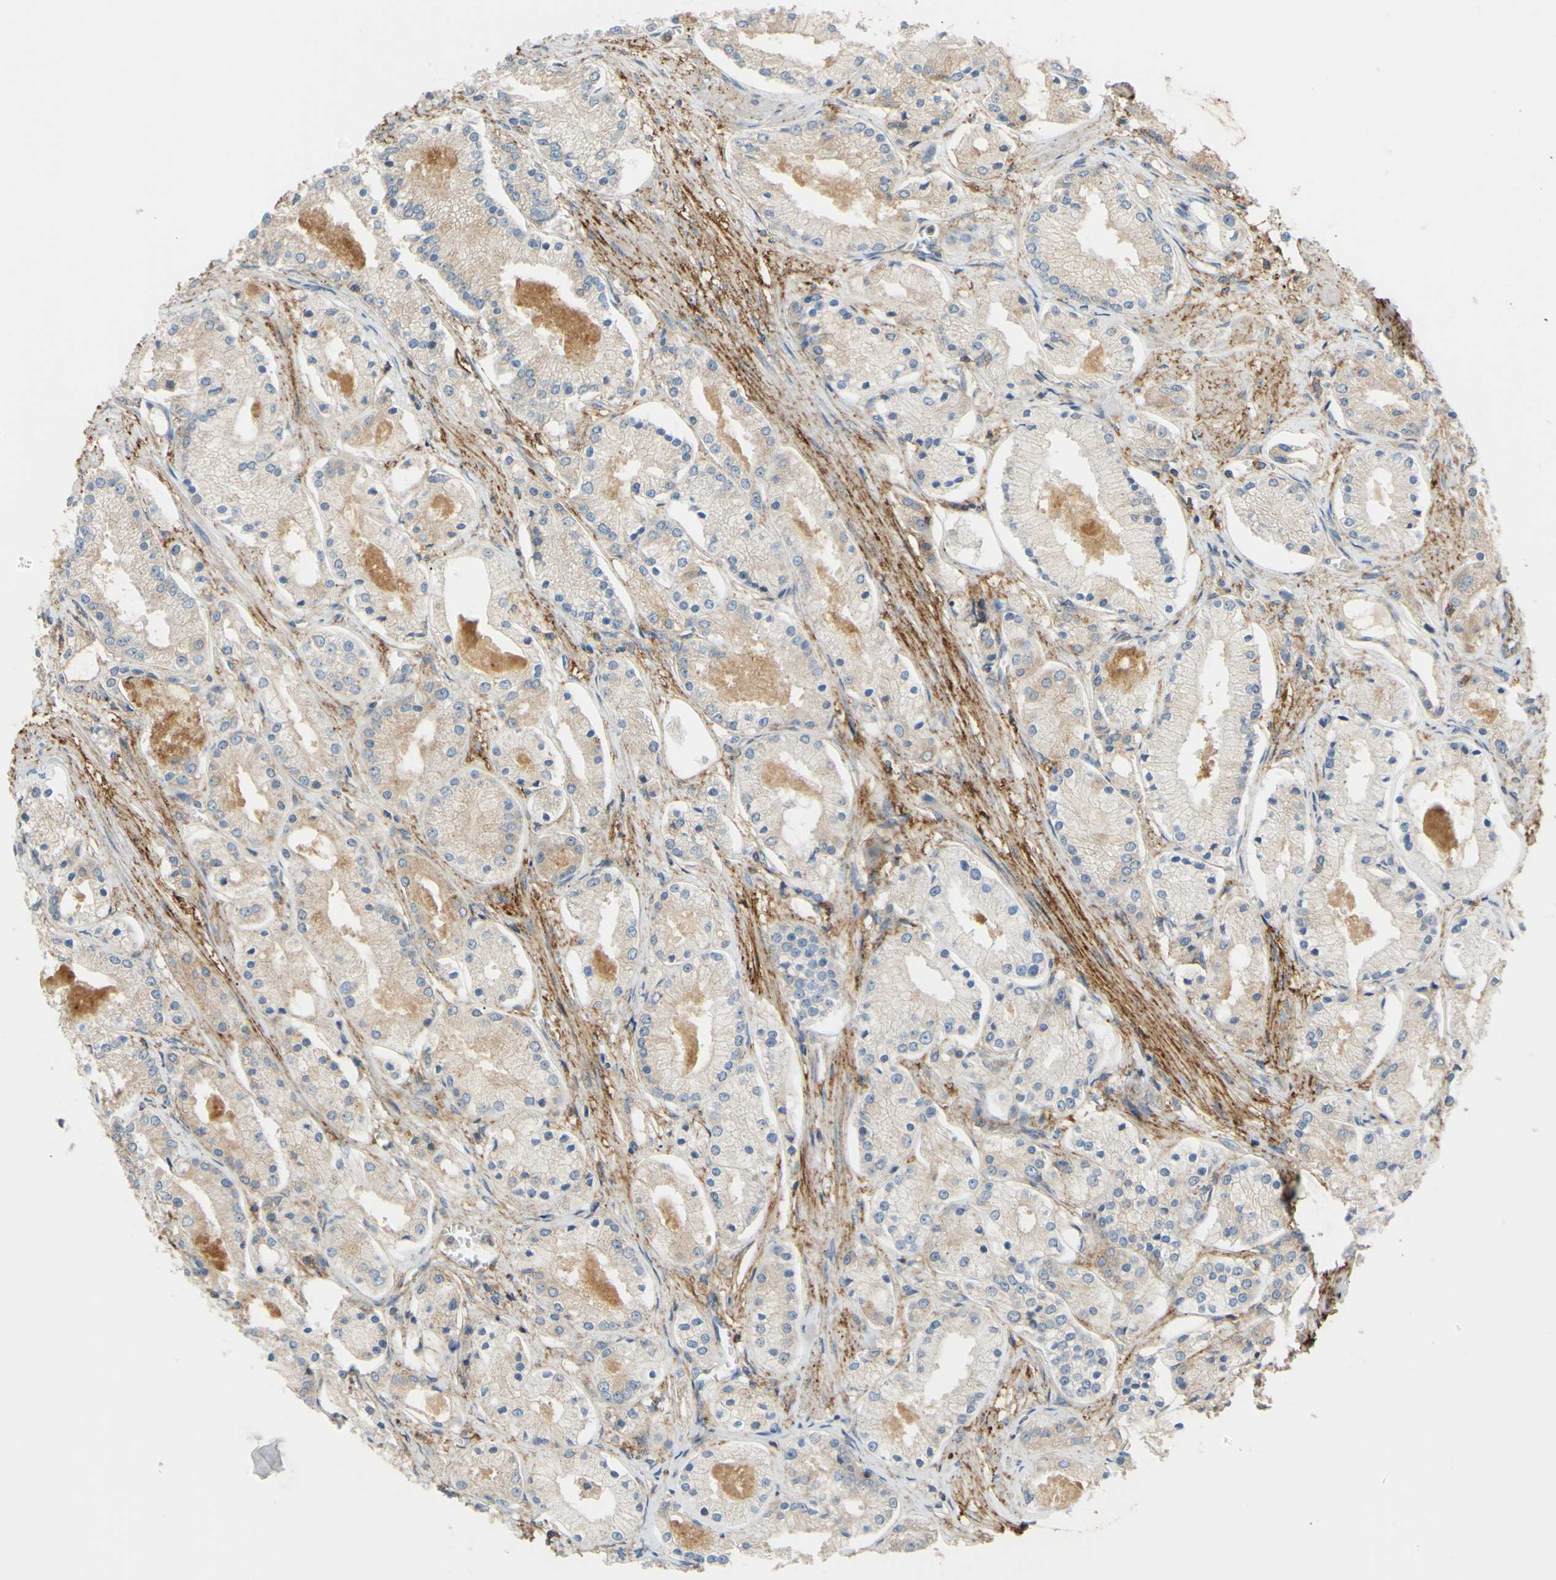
{"staining": {"intensity": "weak", "quantity": "25%-75%", "location": "cytoplasmic/membranous"}, "tissue": "prostate cancer", "cell_type": "Tumor cells", "image_type": "cancer", "snomed": [{"axis": "morphology", "description": "Adenocarcinoma, High grade"}, {"axis": "topography", "description": "Prostate"}], "caption": "Immunohistochemistry photomicrograph of neoplastic tissue: prostate cancer (high-grade adenocarcinoma) stained using immunohistochemistry (IHC) shows low levels of weak protein expression localized specifically in the cytoplasmic/membranous of tumor cells, appearing as a cytoplasmic/membranous brown color.", "gene": "POR", "patient": {"sex": "male", "age": 66}}